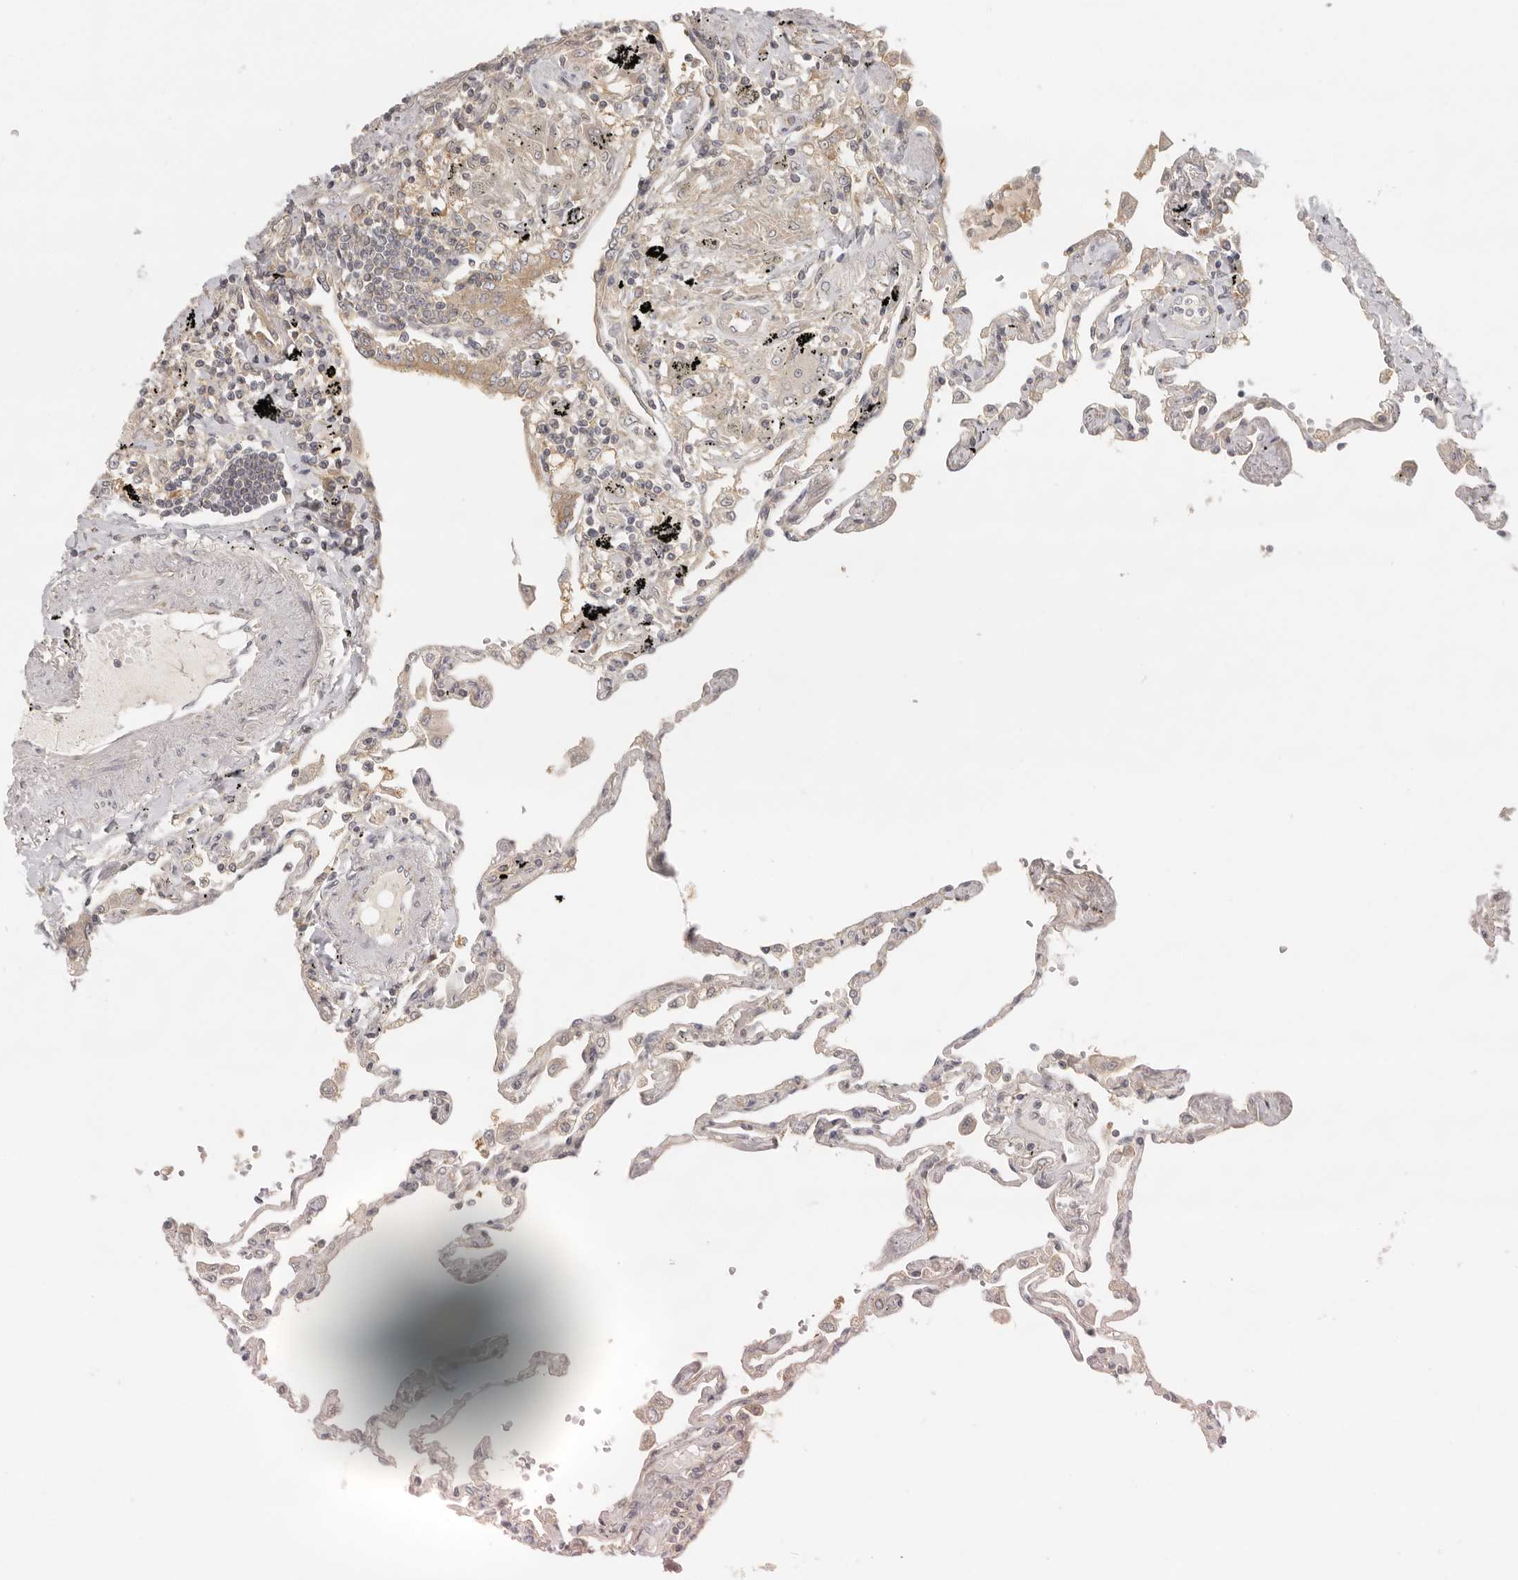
{"staining": {"intensity": "weak", "quantity": "25%-75%", "location": "cytoplasmic/membranous"}, "tissue": "lung", "cell_type": "Alveolar cells", "image_type": "normal", "snomed": [{"axis": "morphology", "description": "Normal tissue, NOS"}, {"axis": "topography", "description": "Lung"}], "caption": "Alveolar cells show low levels of weak cytoplasmic/membranous positivity in about 25%-75% of cells in unremarkable lung. (DAB (3,3'-diaminobenzidine) = brown stain, brightfield microscopy at high magnification).", "gene": "AHDC1", "patient": {"sex": "female", "age": 67}}